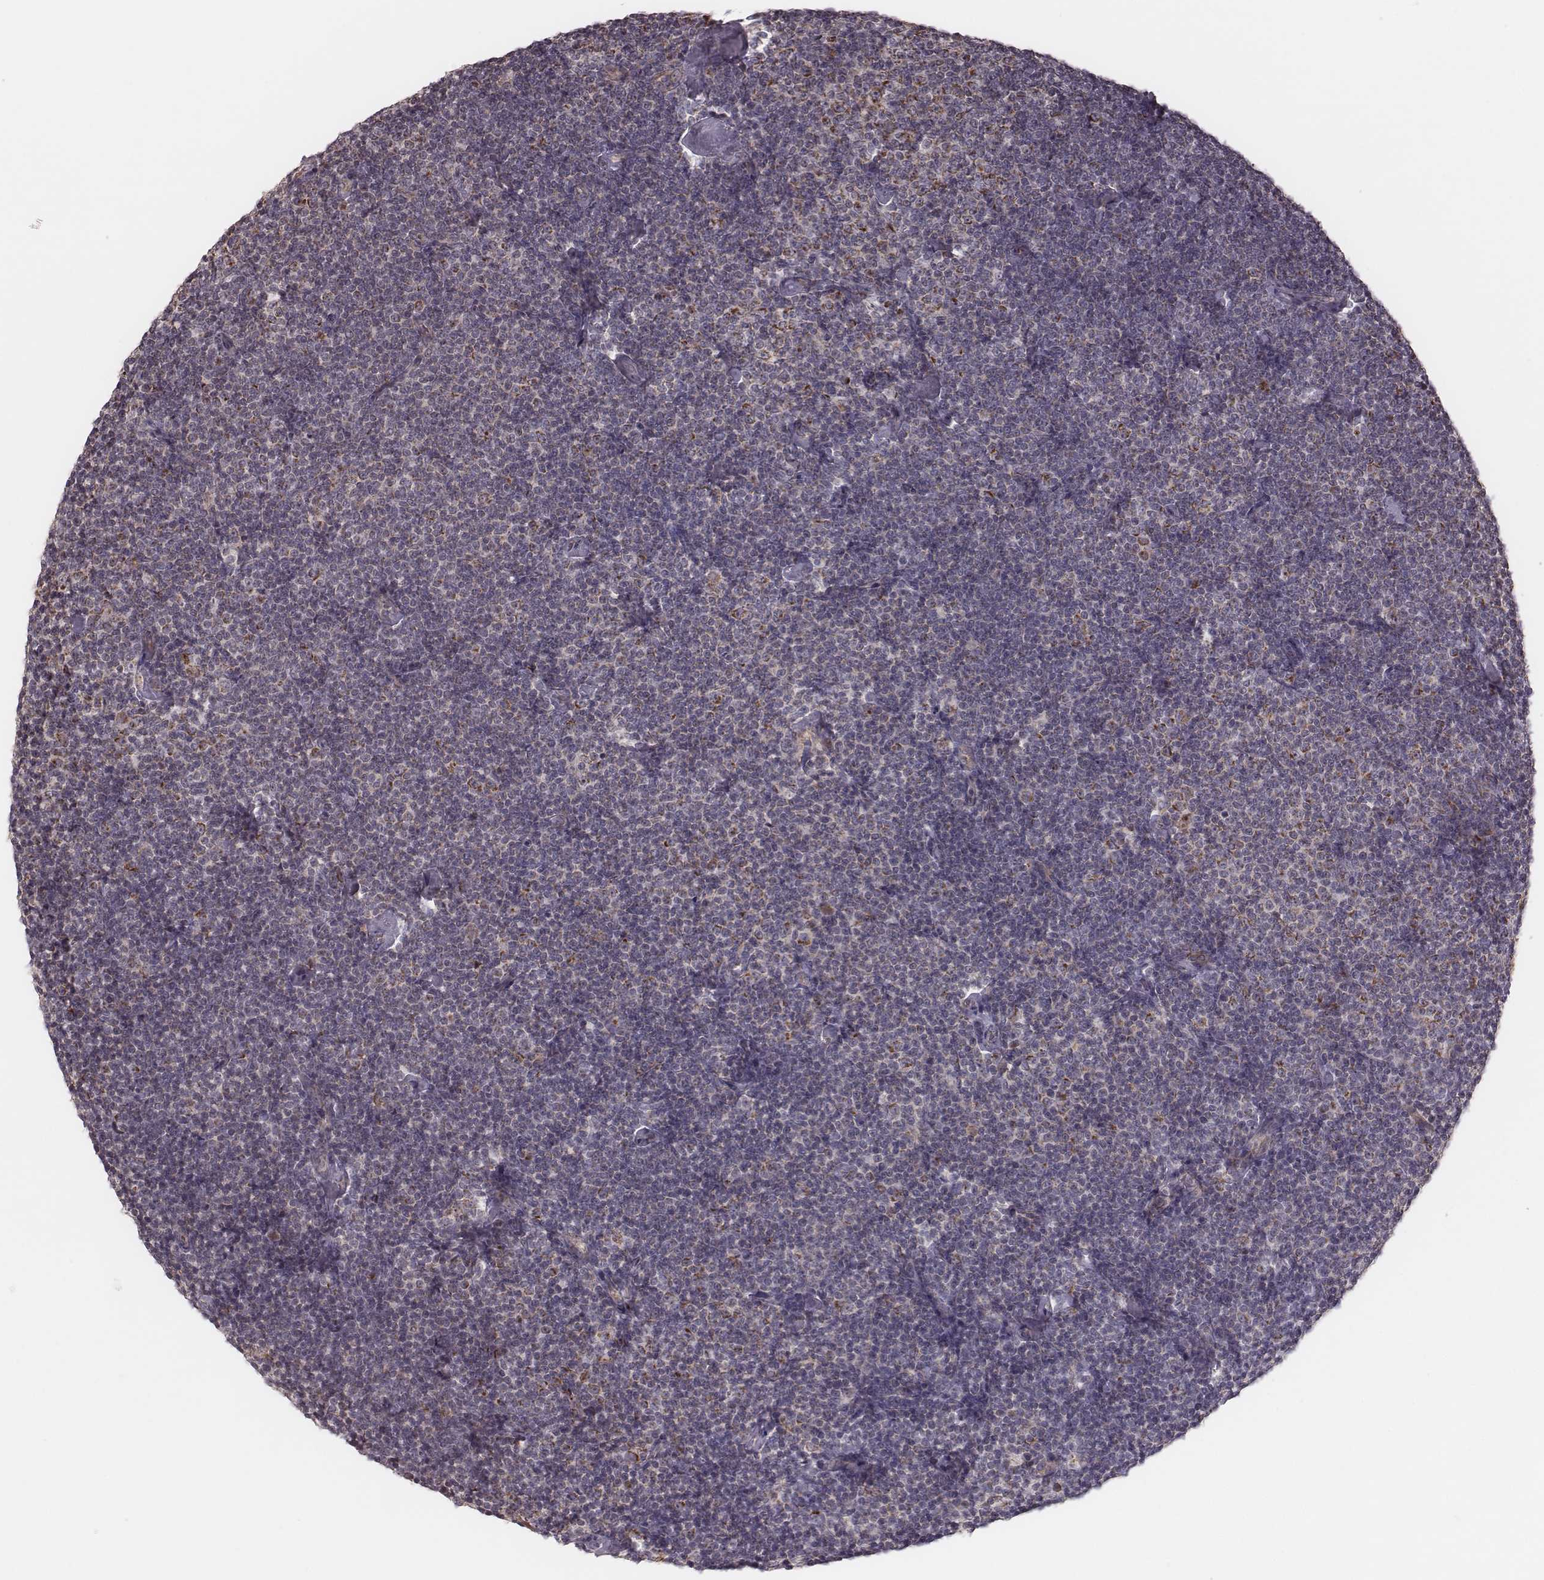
{"staining": {"intensity": "moderate", "quantity": "<25%", "location": "cytoplasmic/membranous"}, "tissue": "lymphoma", "cell_type": "Tumor cells", "image_type": "cancer", "snomed": [{"axis": "morphology", "description": "Malignant lymphoma, non-Hodgkin's type, Low grade"}, {"axis": "topography", "description": "Lymph node"}], "caption": "Moderate cytoplasmic/membranous positivity is seen in about <25% of tumor cells in lymphoma.", "gene": "MRPS27", "patient": {"sex": "male", "age": 81}}